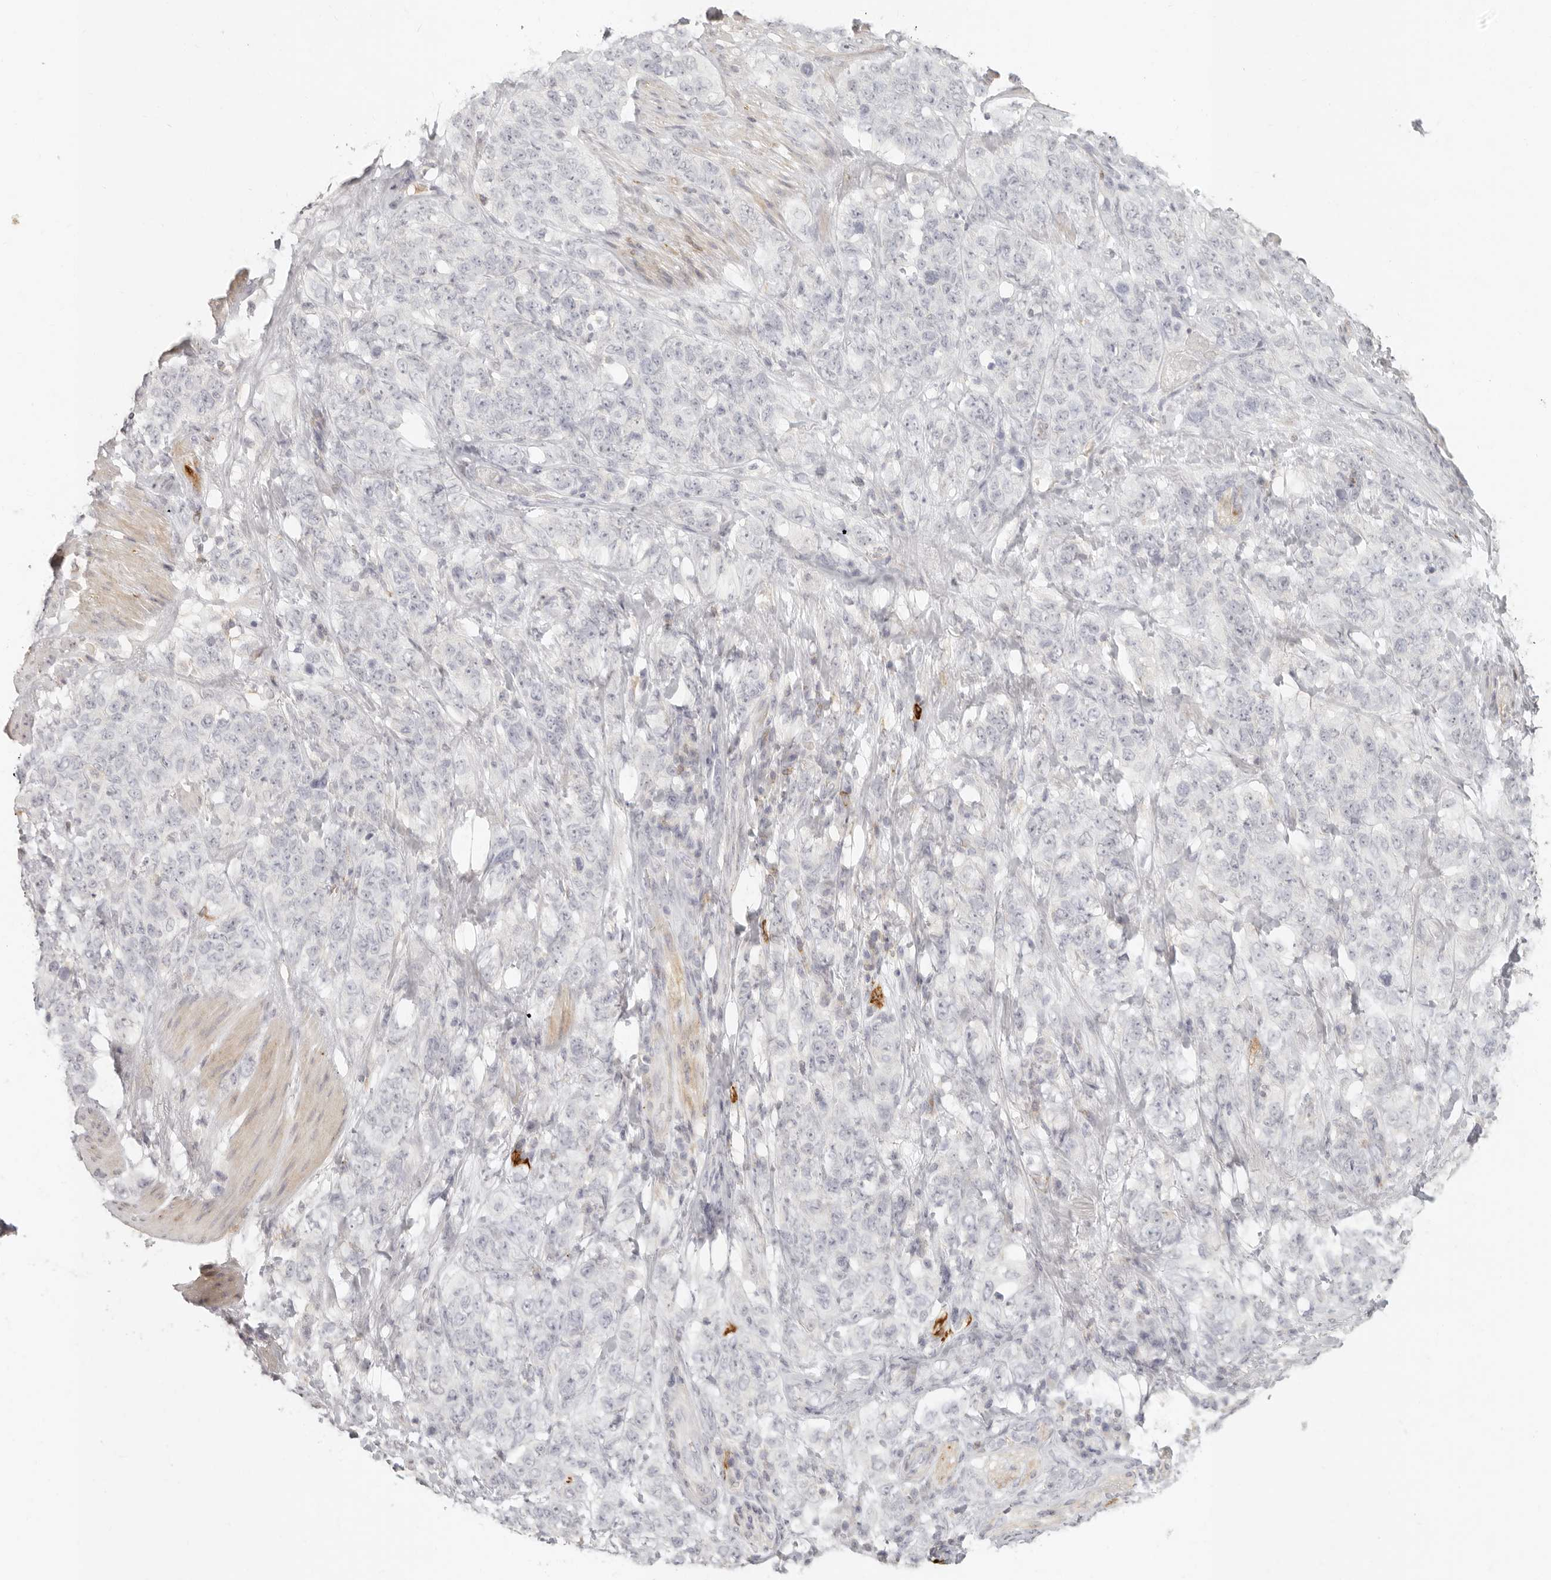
{"staining": {"intensity": "negative", "quantity": "none", "location": "none"}, "tissue": "stomach cancer", "cell_type": "Tumor cells", "image_type": "cancer", "snomed": [{"axis": "morphology", "description": "Adenocarcinoma, NOS"}, {"axis": "topography", "description": "Stomach"}], "caption": "The image displays no staining of tumor cells in stomach adenocarcinoma.", "gene": "NIBAN1", "patient": {"sex": "male", "age": 48}}